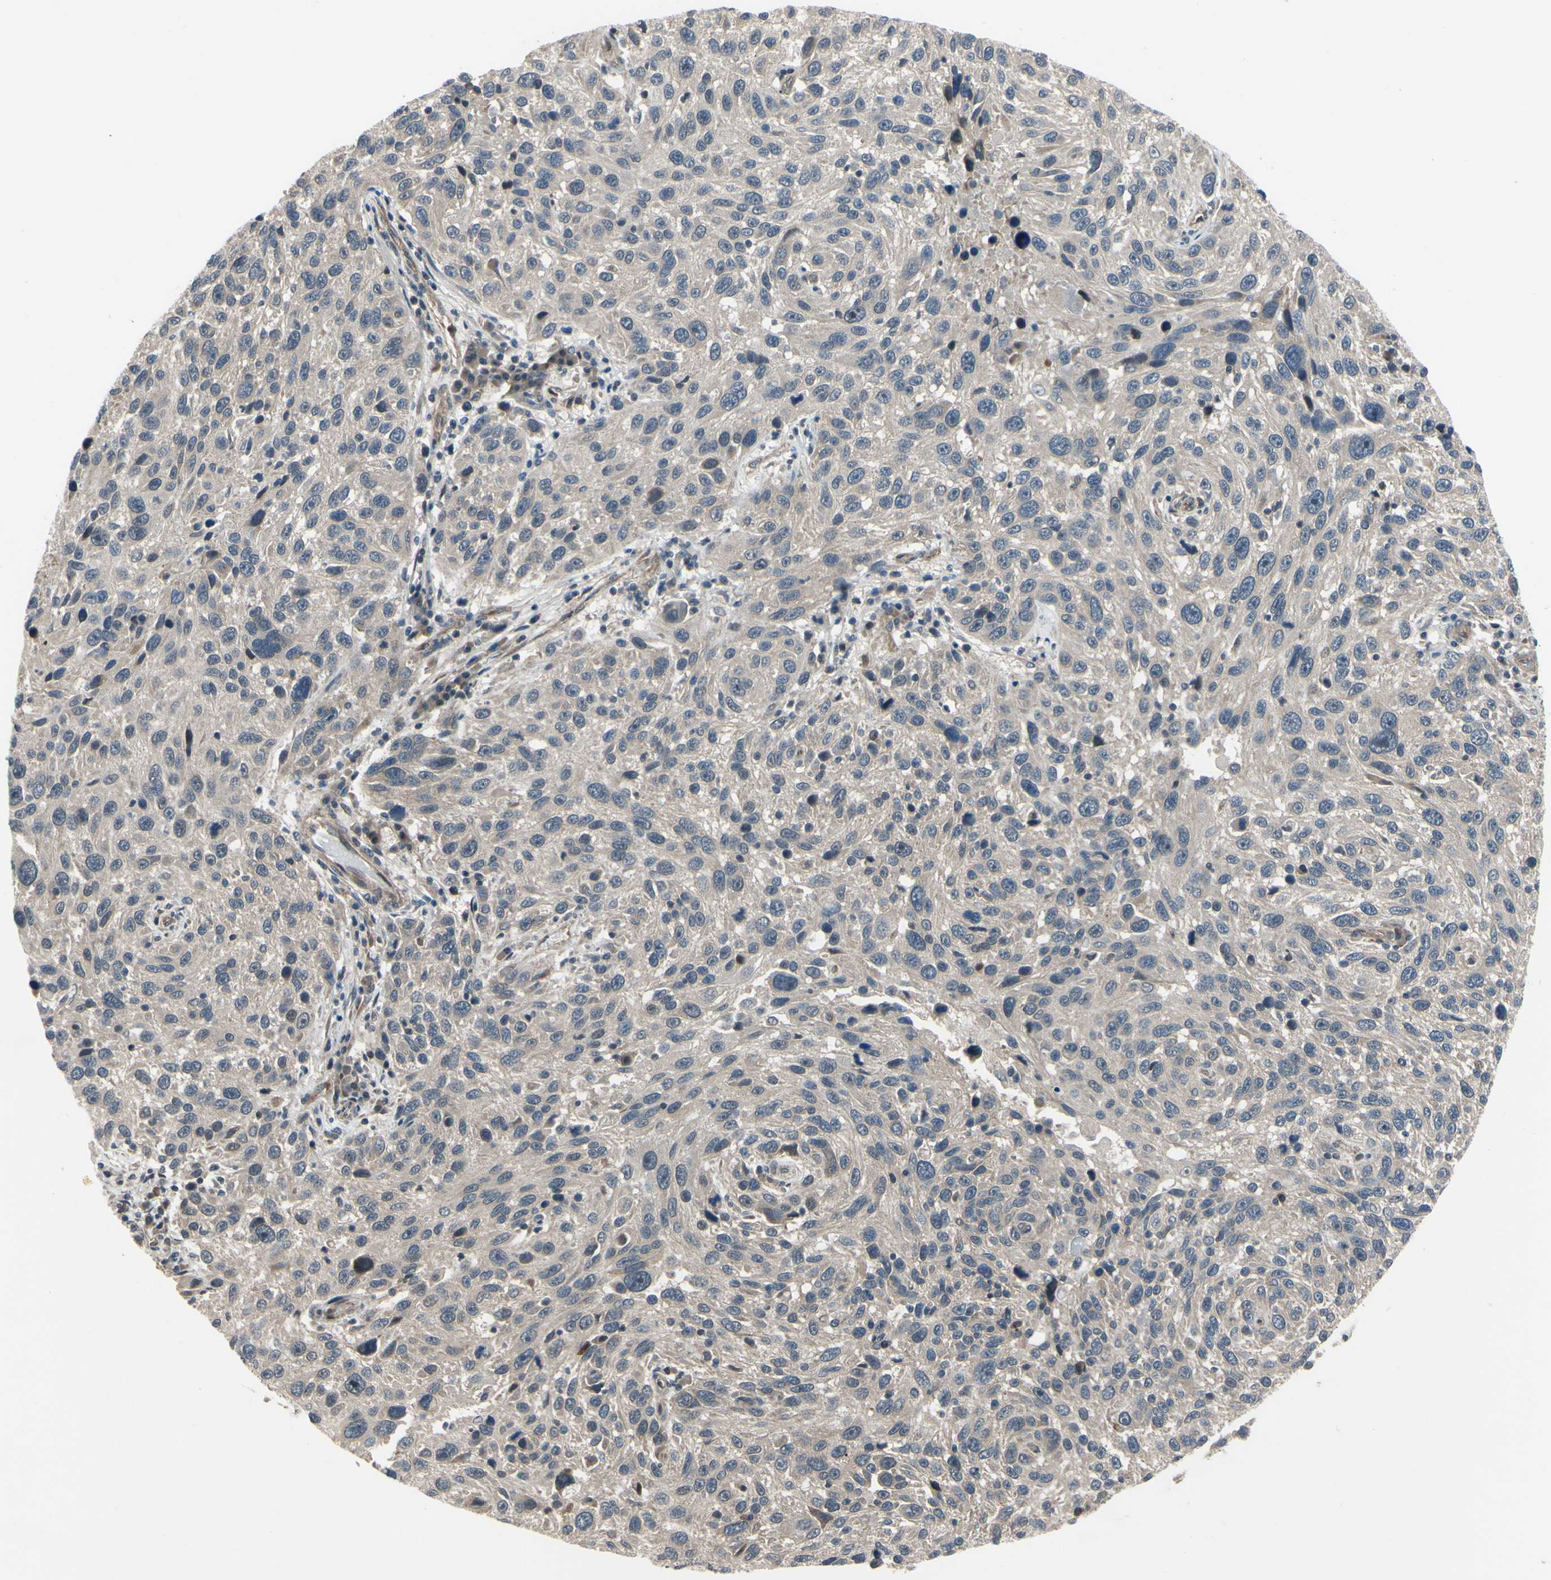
{"staining": {"intensity": "weak", "quantity": ">75%", "location": "cytoplasmic/membranous"}, "tissue": "melanoma", "cell_type": "Tumor cells", "image_type": "cancer", "snomed": [{"axis": "morphology", "description": "Malignant melanoma, NOS"}, {"axis": "topography", "description": "Skin"}], "caption": "IHC staining of malignant melanoma, which displays low levels of weak cytoplasmic/membranous staining in approximately >75% of tumor cells indicating weak cytoplasmic/membranous protein positivity. The staining was performed using DAB (3,3'-diaminobenzidine) (brown) for protein detection and nuclei were counterstained in hematoxylin (blue).", "gene": "COMMD9", "patient": {"sex": "male", "age": 53}}